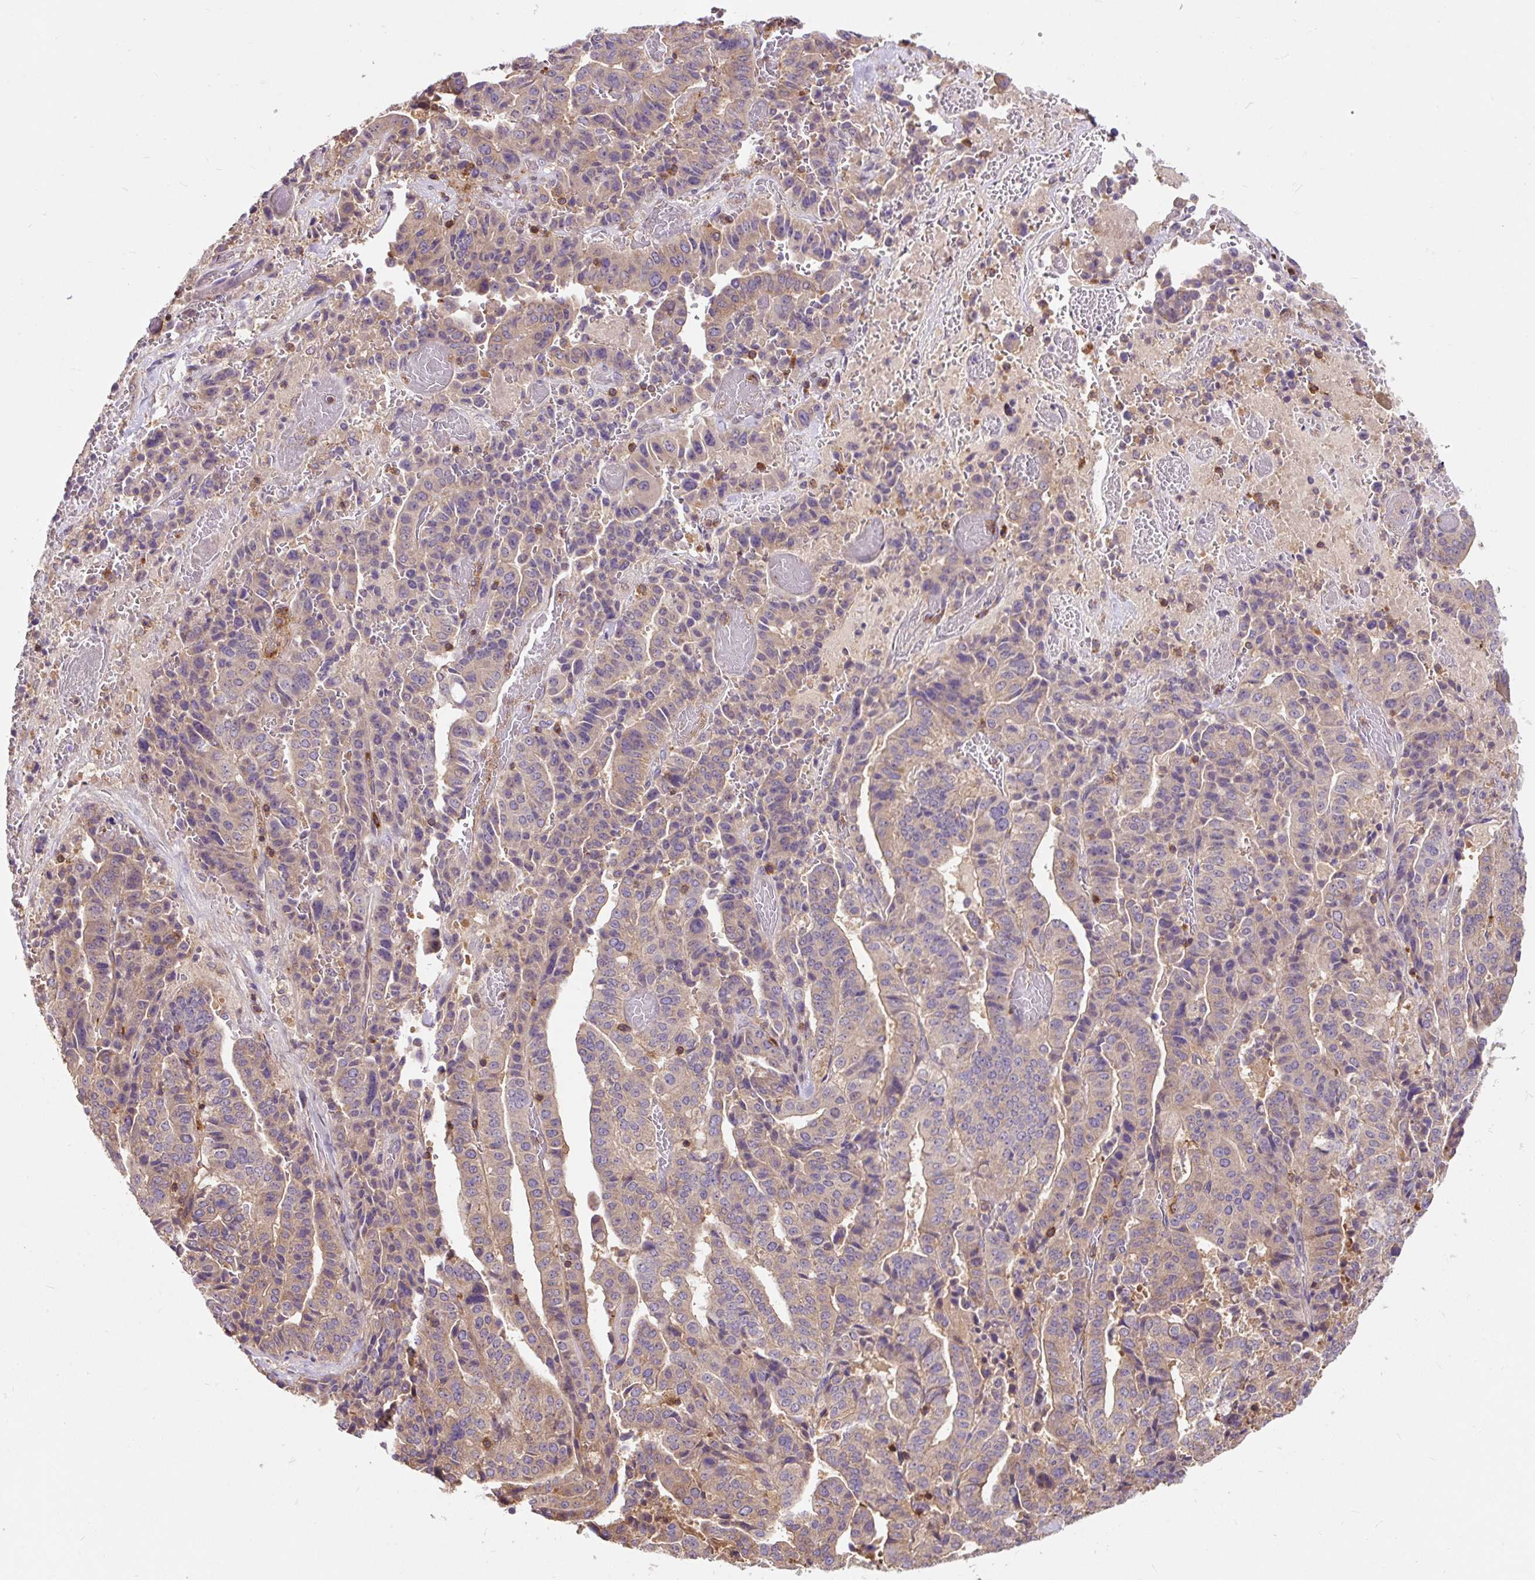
{"staining": {"intensity": "weak", "quantity": ">75%", "location": "cytoplasmic/membranous"}, "tissue": "stomach cancer", "cell_type": "Tumor cells", "image_type": "cancer", "snomed": [{"axis": "morphology", "description": "Adenocarcinoma, NOS"}, {"axis": "topography", "description": "Stomach"}], "caption": "The immunohistochemical stain highlights weak cytoplasmic/membranous positivity in tumor cells of stomach cancer (adenocarcinoma) tissue. (DAB (3,3'-diaminobenzidine) IHC with brightfield microscopy, high magnification).", "gene": "CISD3", "patient": {"sex": "male", "age": 48}}